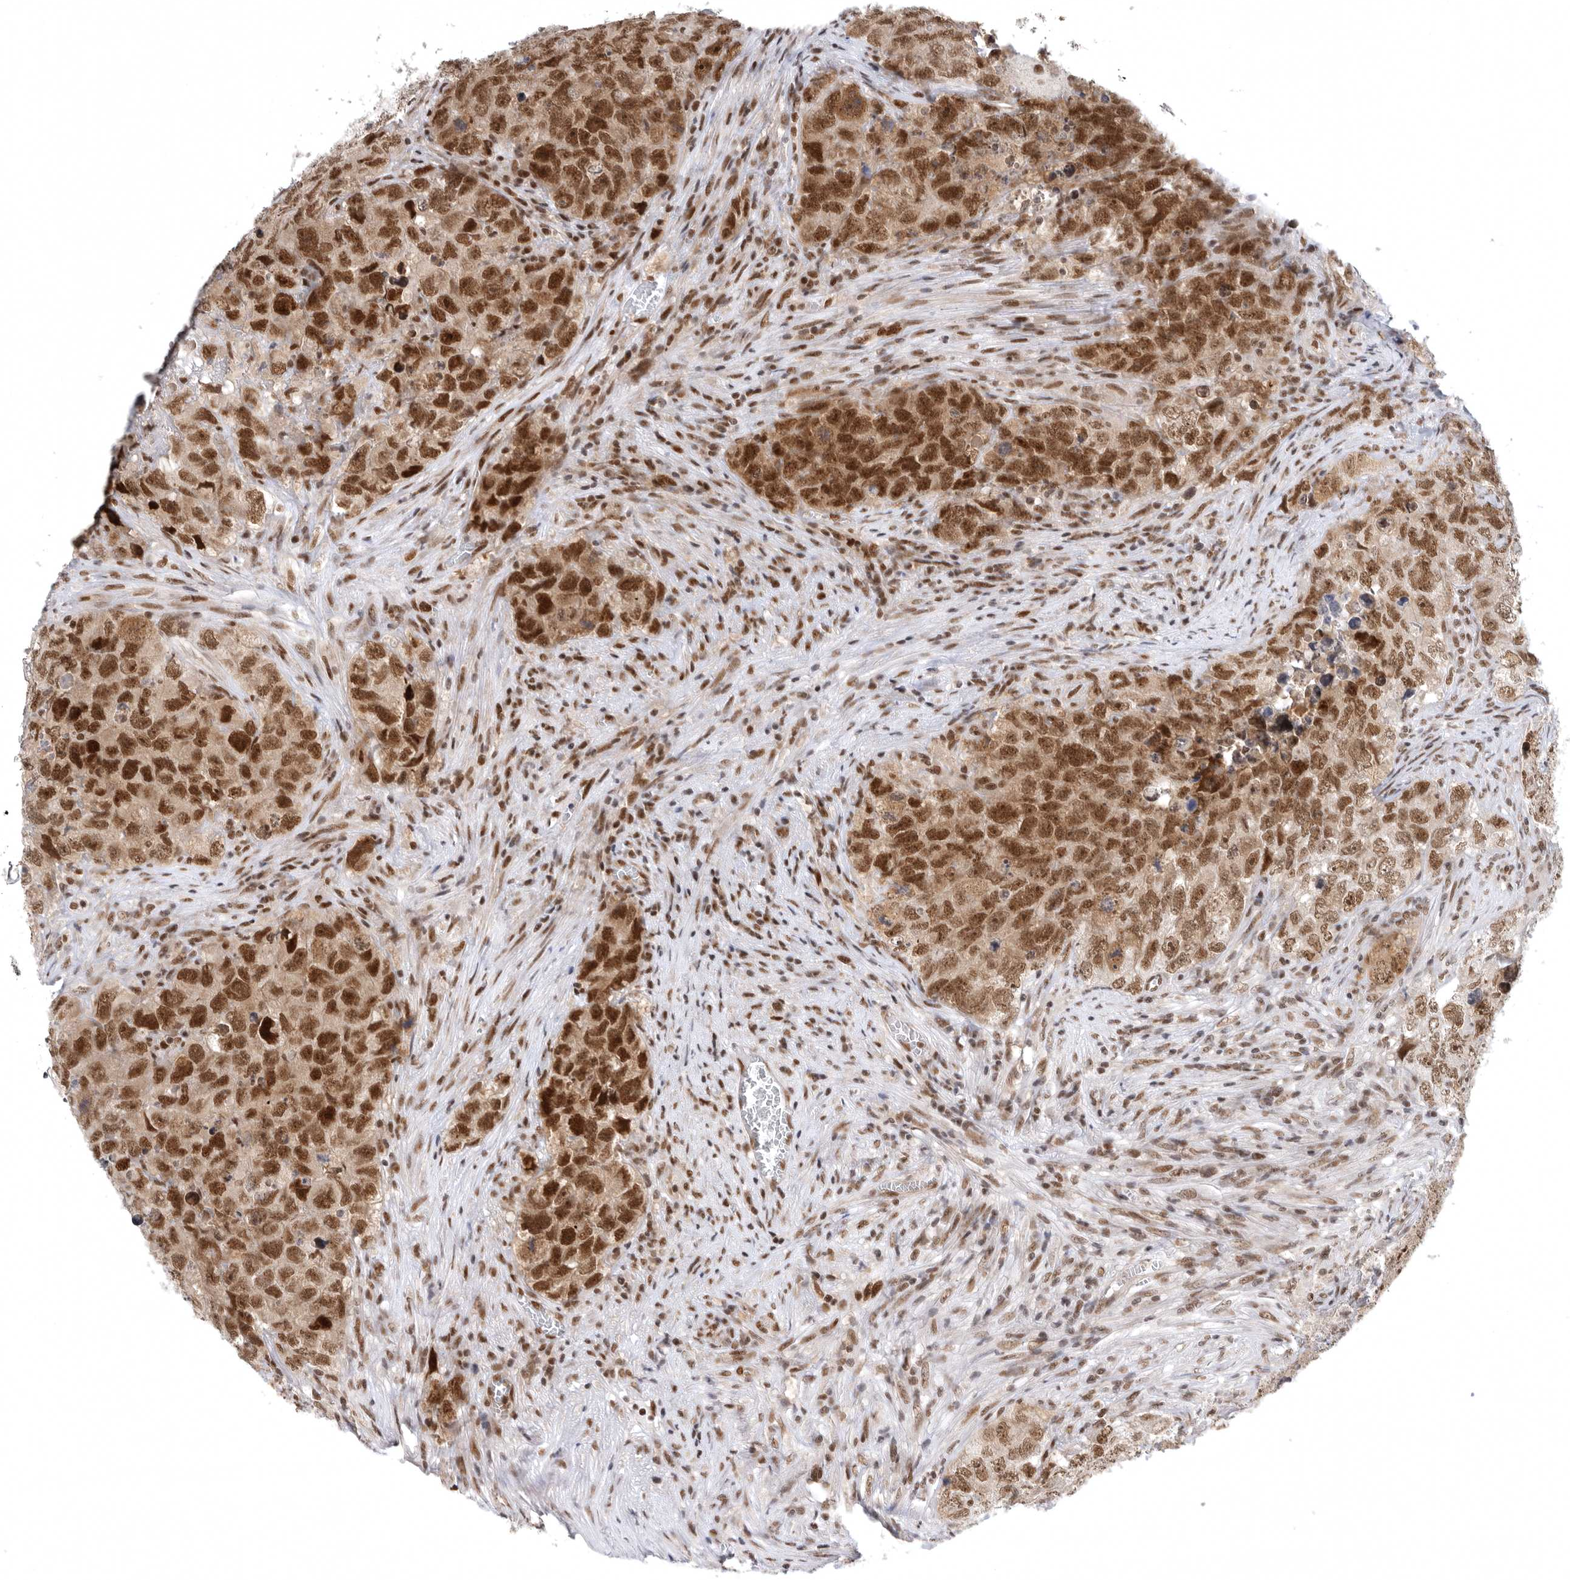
{"staining": {"intensity": "strong", "quantity": ">75%", "location": "nuclear"}, "tissue": "testis cancer", "cell_type": "Tumor cells", "image_type": "cancer", "snomed": [{"axis": "morphology", "description": "Seminoma, NOS"}, {"axis": "morphology", "description": "Carcinoma, Embryonal, NOS"}, {"axis": "topography", "description": "Testis"}], "caption": "Immunohistochemical staining of embryonal carcinoma (testis) displays high levels of strong nuclear protein staining in about >75% of tumor cells.", "gene": "ZNF830", "patient": {"sex": "male", "age": 43}}